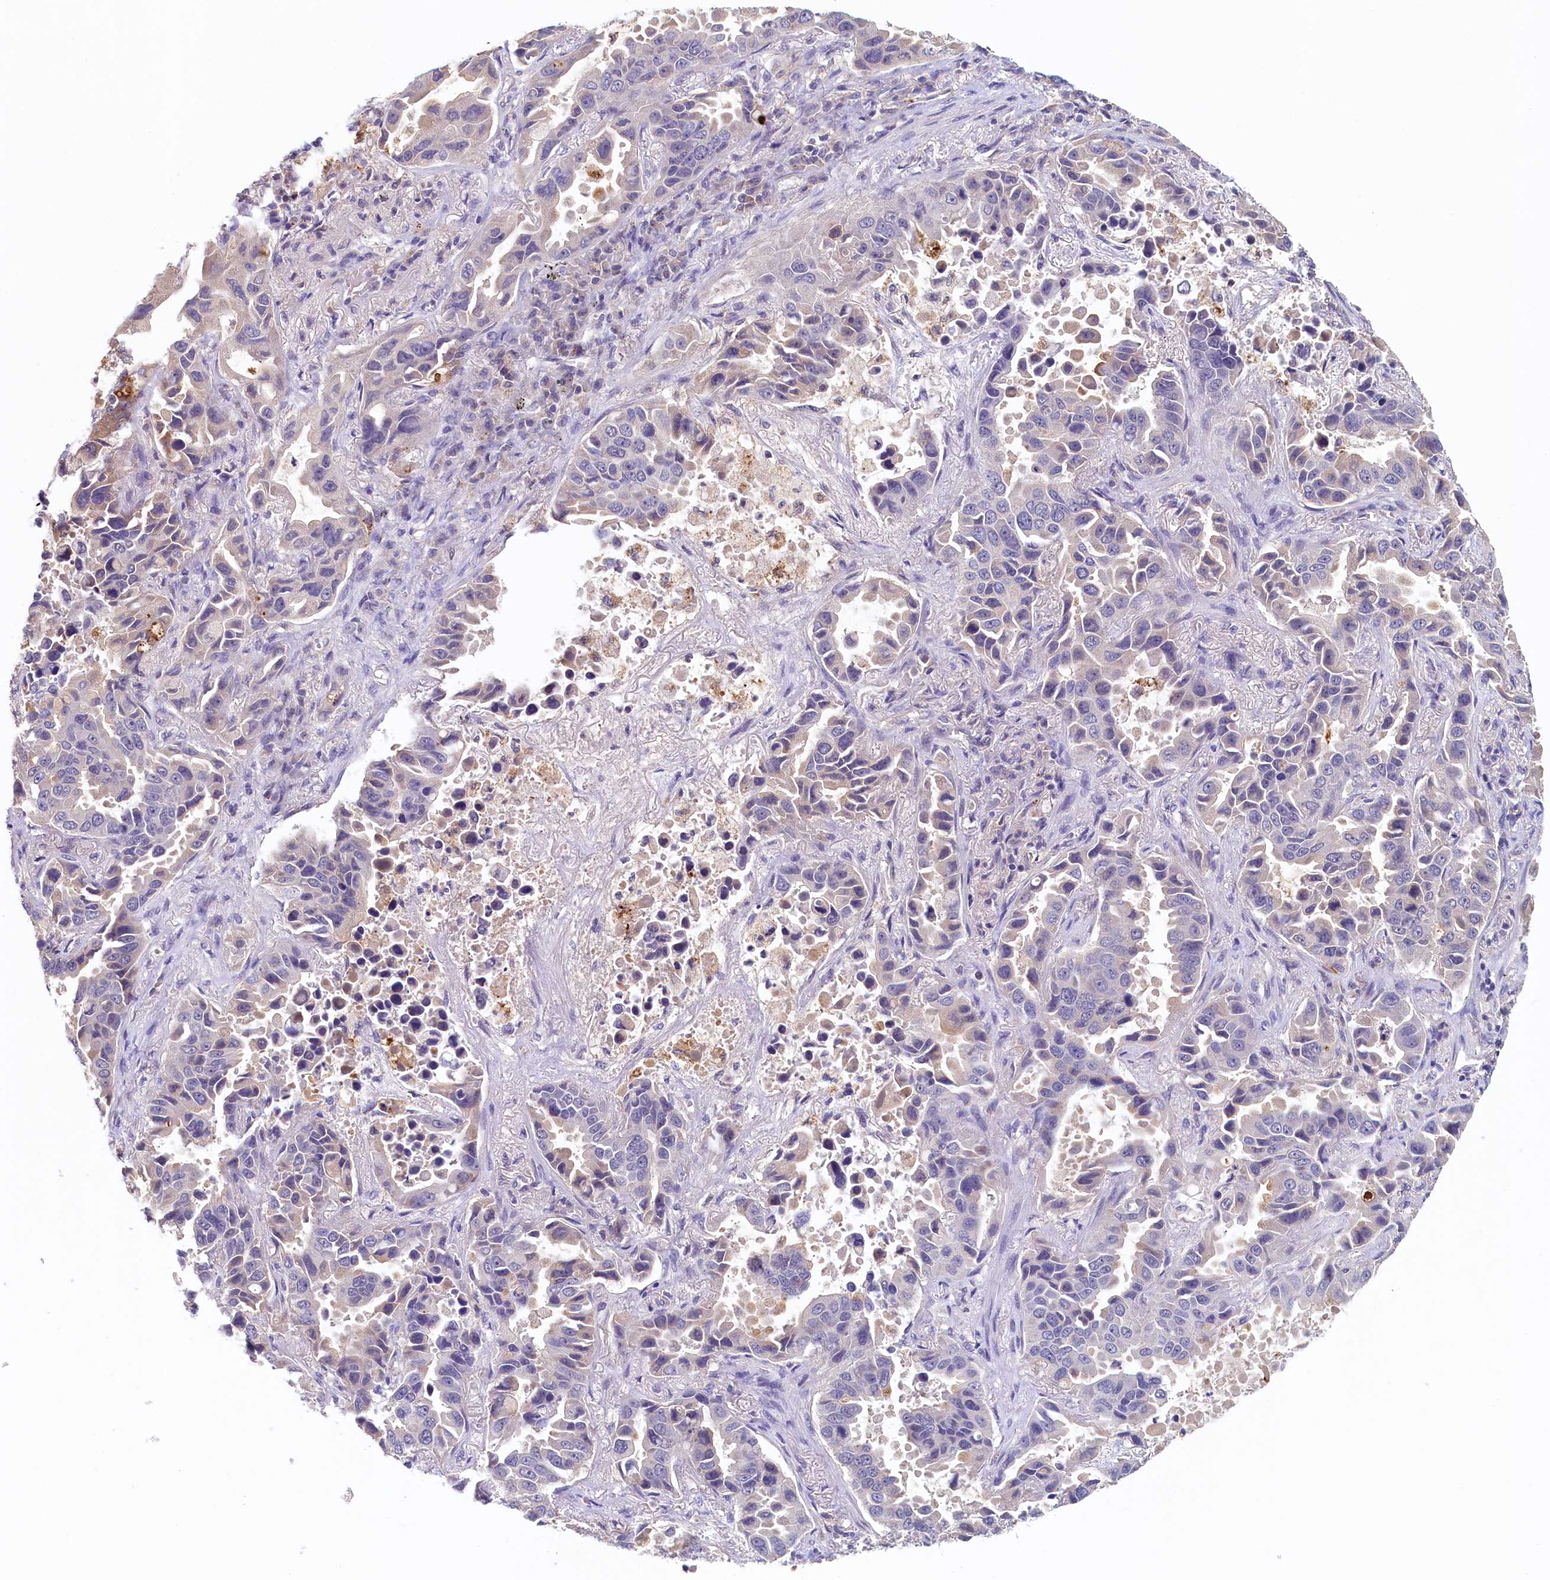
{"staining": {"intensity": "moderate", "quantity": "<25%", "location": "cytoplasmic/membranous"}, "tissue": "lung cancer", "cell_type": "Tumor cells", "image_type": "cancer", "snomed": [{"axis": "morphology", "description": "Adenocarcinoma, NOS"}, {"axis": "topography", "description": "Lung"}], "caption": "Tumor cells display moderate cytoplasmic/membranous expression in approximately <25% of cells in lung cancer.", "gene": "NUBP2", "patient": {"sex": "male", "age": 64}}